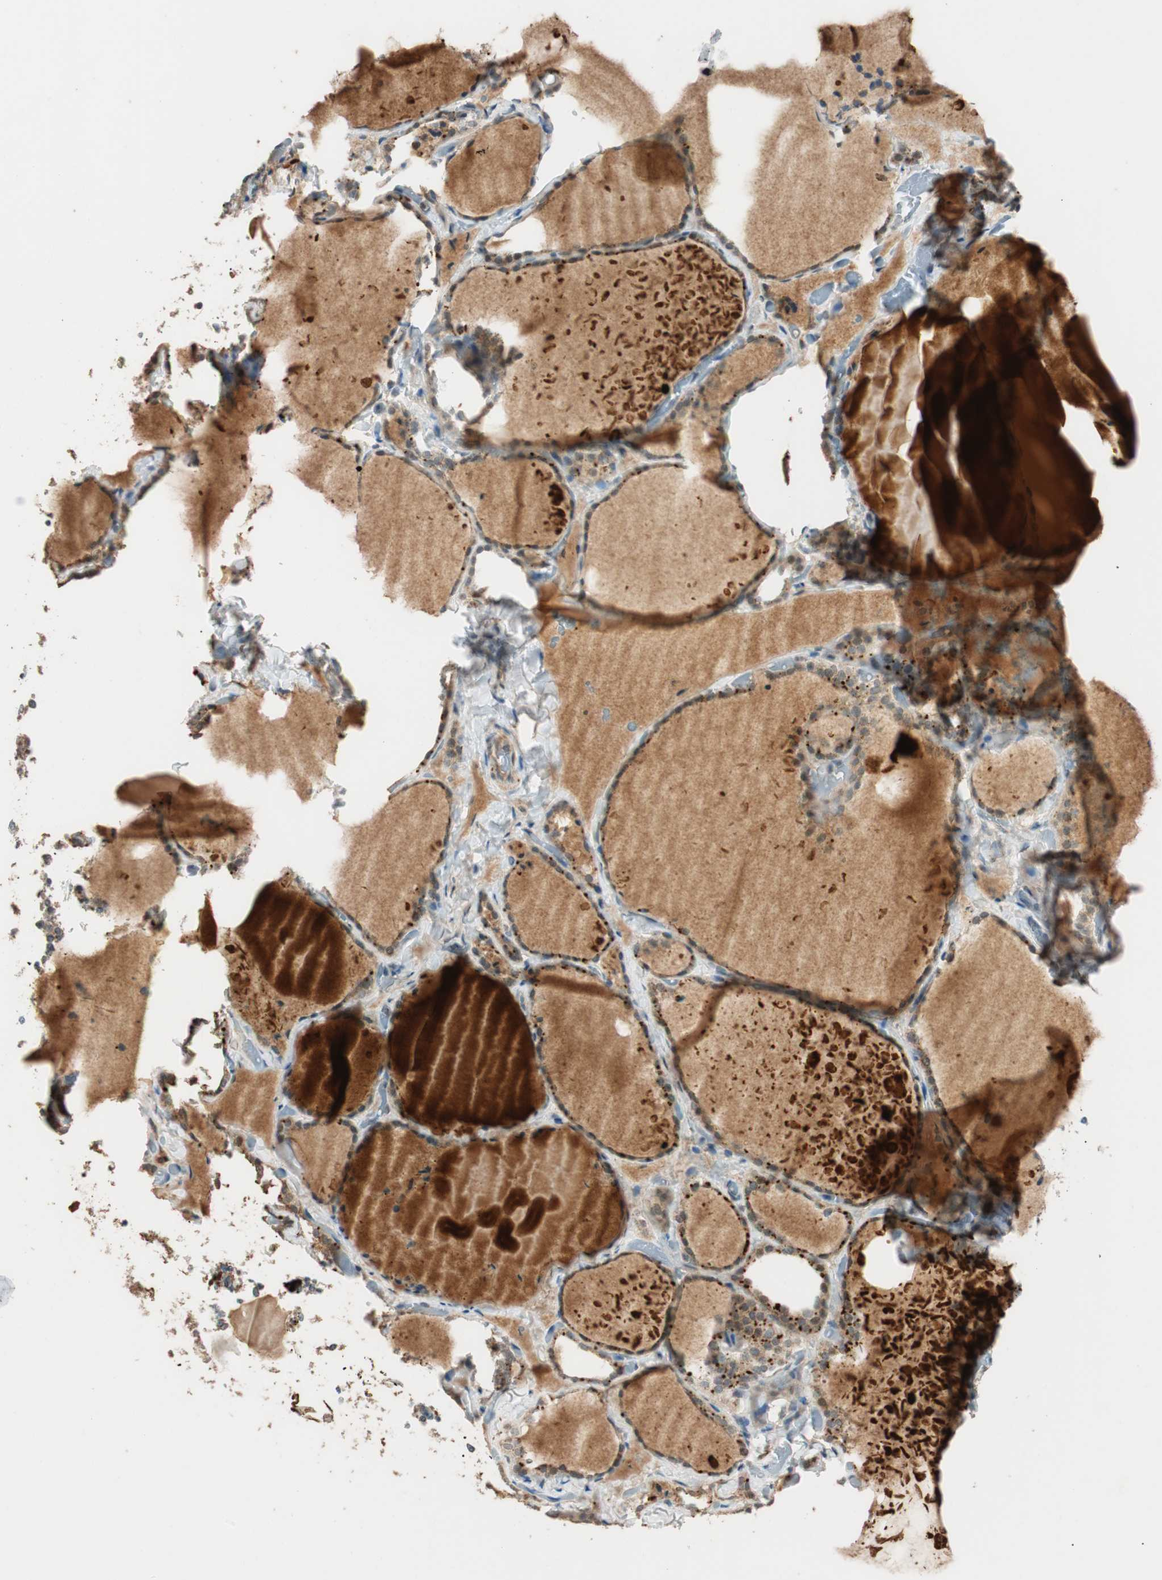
{"staining": {"intensity": "weak", "quantity": ">75%", "location": "cytoplasmic/membranous"}, "tissue": "thyroid gland", "cell_type": "Glandular cells", "image_type": "normal", "snomed": [{"axis": "morphology", "description": "Normal tissue, NOS"}, {"axis": "topography", "description": "Thyroid gland"}], "caption": "IHC micrograph of normal human thyroid gland stained for a protein (brown), which demonstrates low levels of weak cytoplasmic/membranous positivity in about >75% of glandular cells.", "gene": "GLB1", "patient": {"sex": "female", "age": 22}}